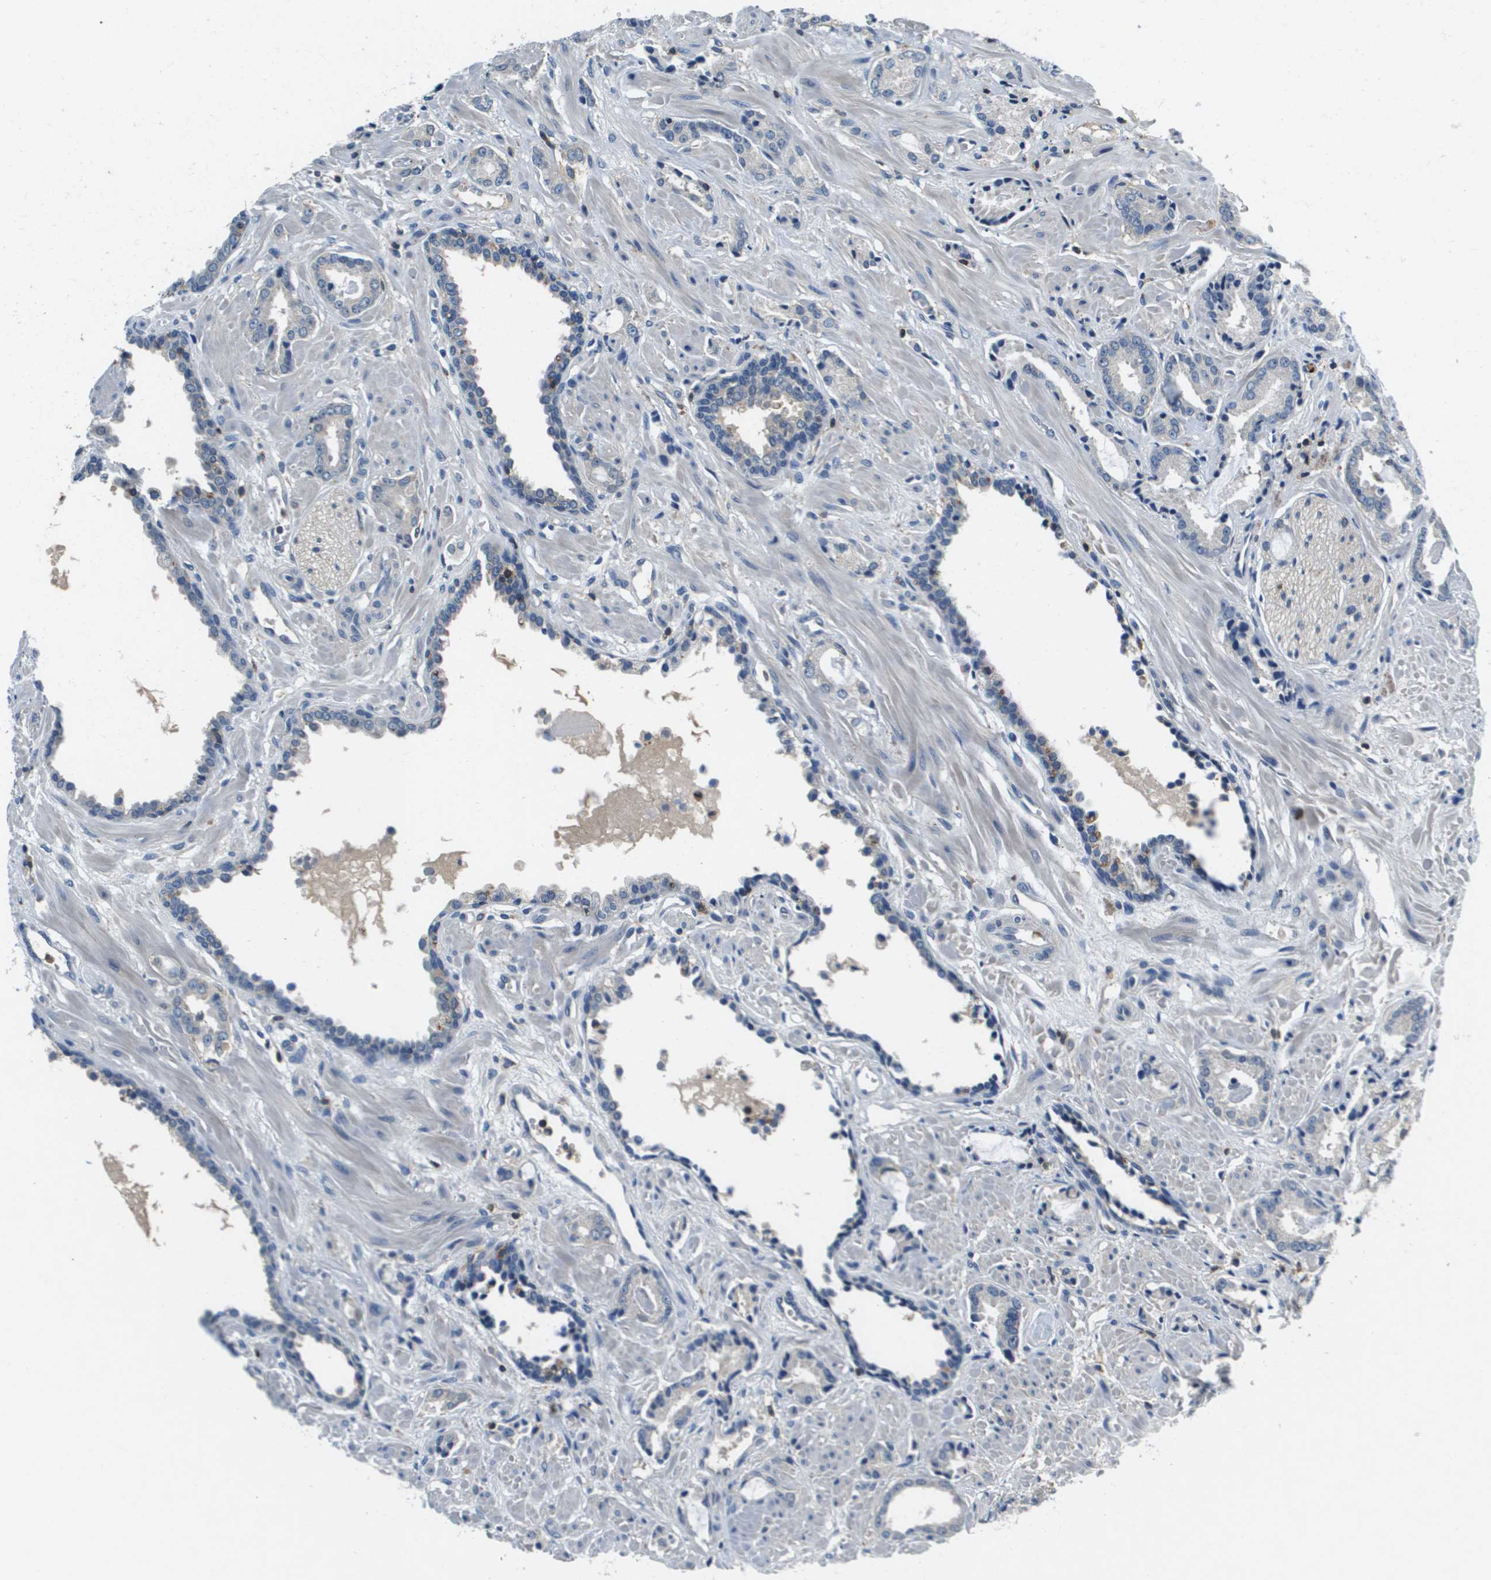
{"staining": {"intensity": "negative", "quantity": "none", "location": "none"}, "tissue": "prostate cancer", "cell_type": "Tumor cells", "image_type": "cancer", "snomed": [{"axis": "morphology", "description": "Adenocarcinoma, Low grade"}, {"axis": "topography", "description": "Prostate"}], "caption": "Immunohistochemistry photomicrograph of prostate cancer (adenocarcinoma (low-grade)) stained for a protein (brown), which displays no staining in tumor cells.", "gene": "KCNQ5", "patient": {"sex": "male", "age": 53}}